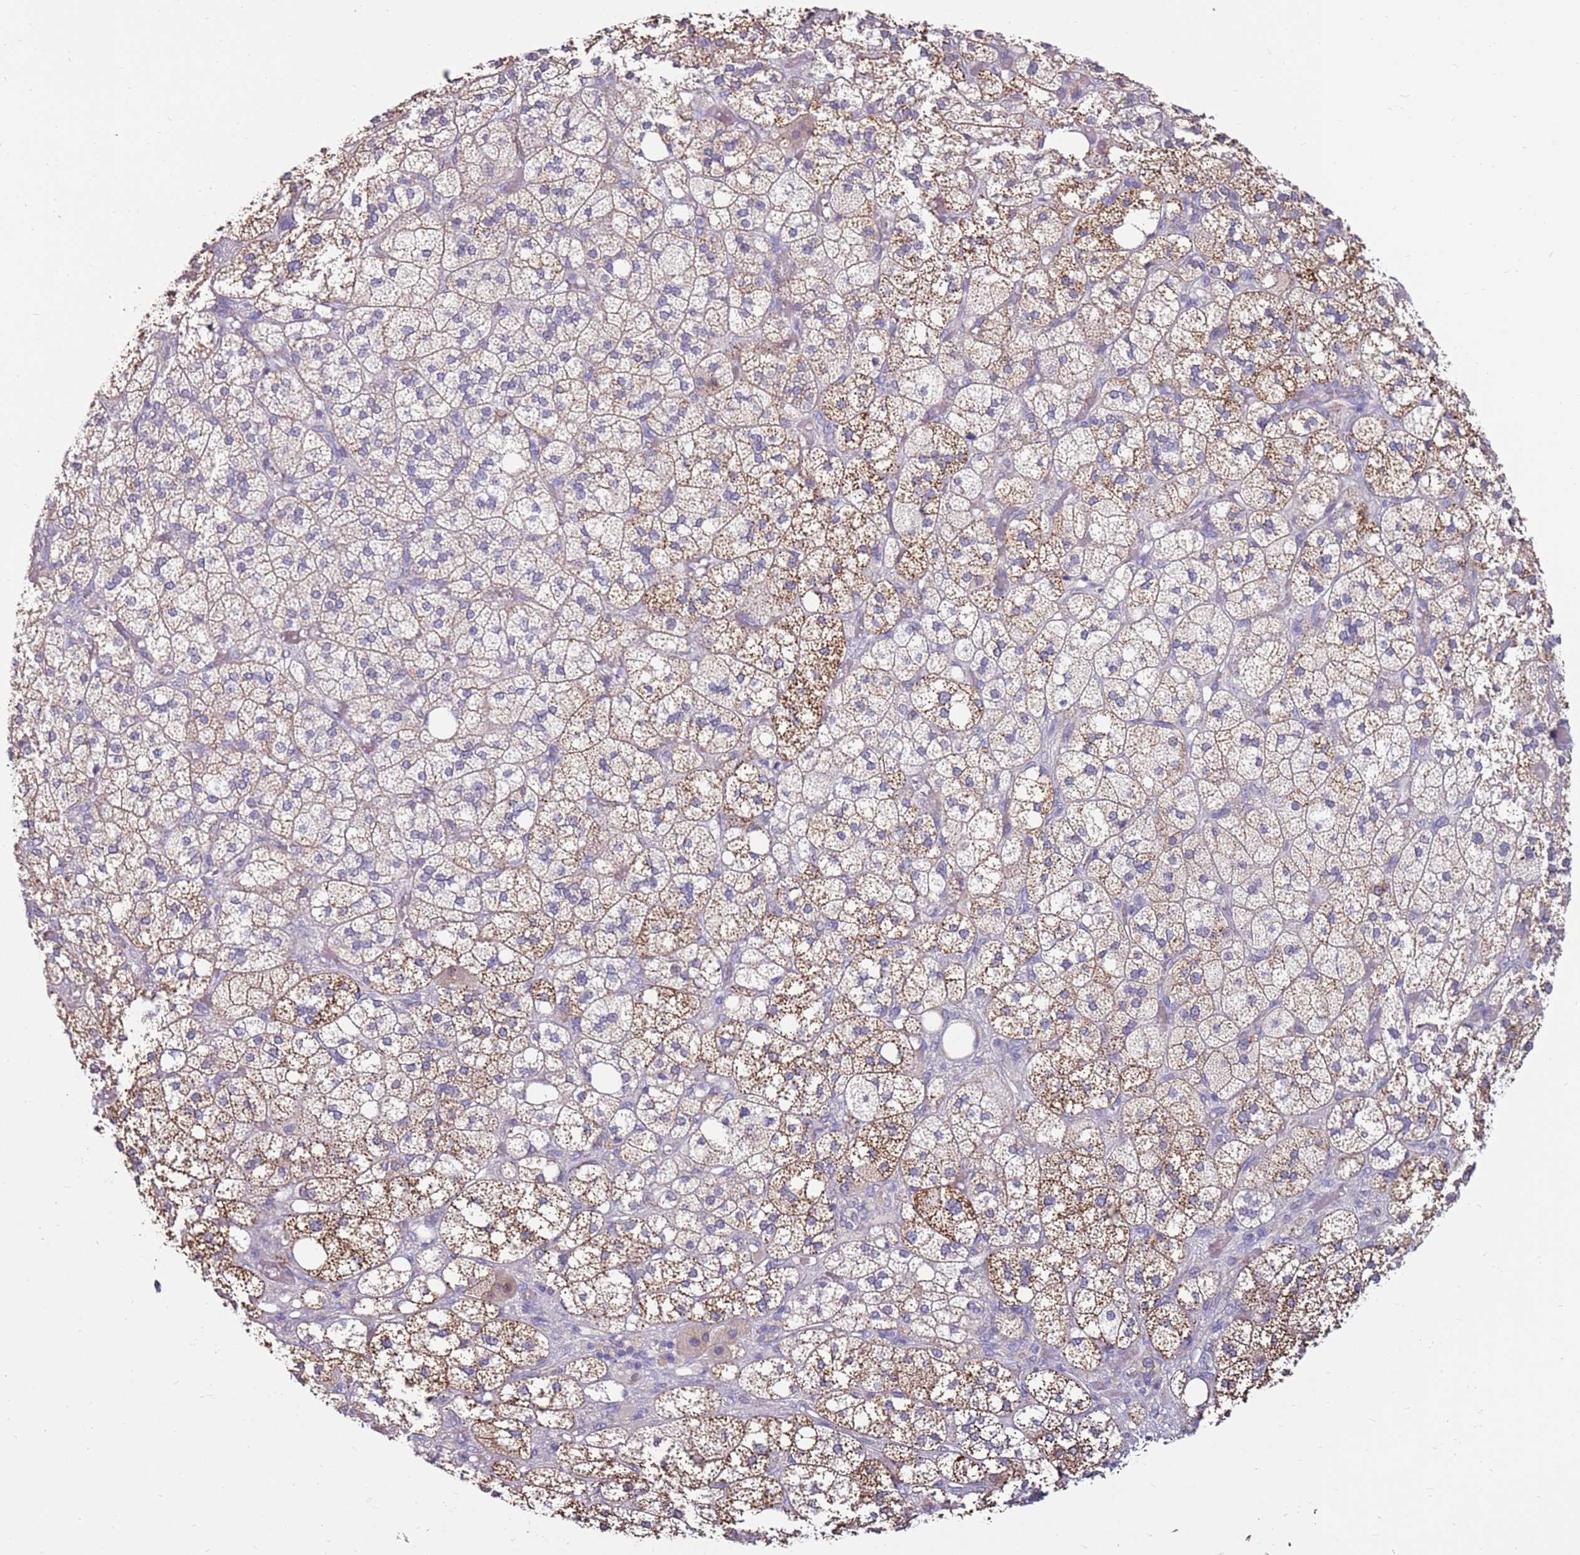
{"staining": {"intensity": "moderate", "quantity": "25%-75%", "location": "cytoplasmic/membranous"}, "tissue": "adrenal gland", "cell_type": "Glandular cells", "image_type": "normal", "snomed": [{"axis": "morphology", "description": "Normal tissue, NOS"}, {"axis": "topography", "description": "Adrenal gland"}], "caption": "Protein expression analysis of unremarkable human adrenal gland reveals moderate cytoplasmic/membranous positivity in about 25%-75% of glandular cells.", "gene": "SLC44A4", "patient": {"sex": "male", "age": 61}}